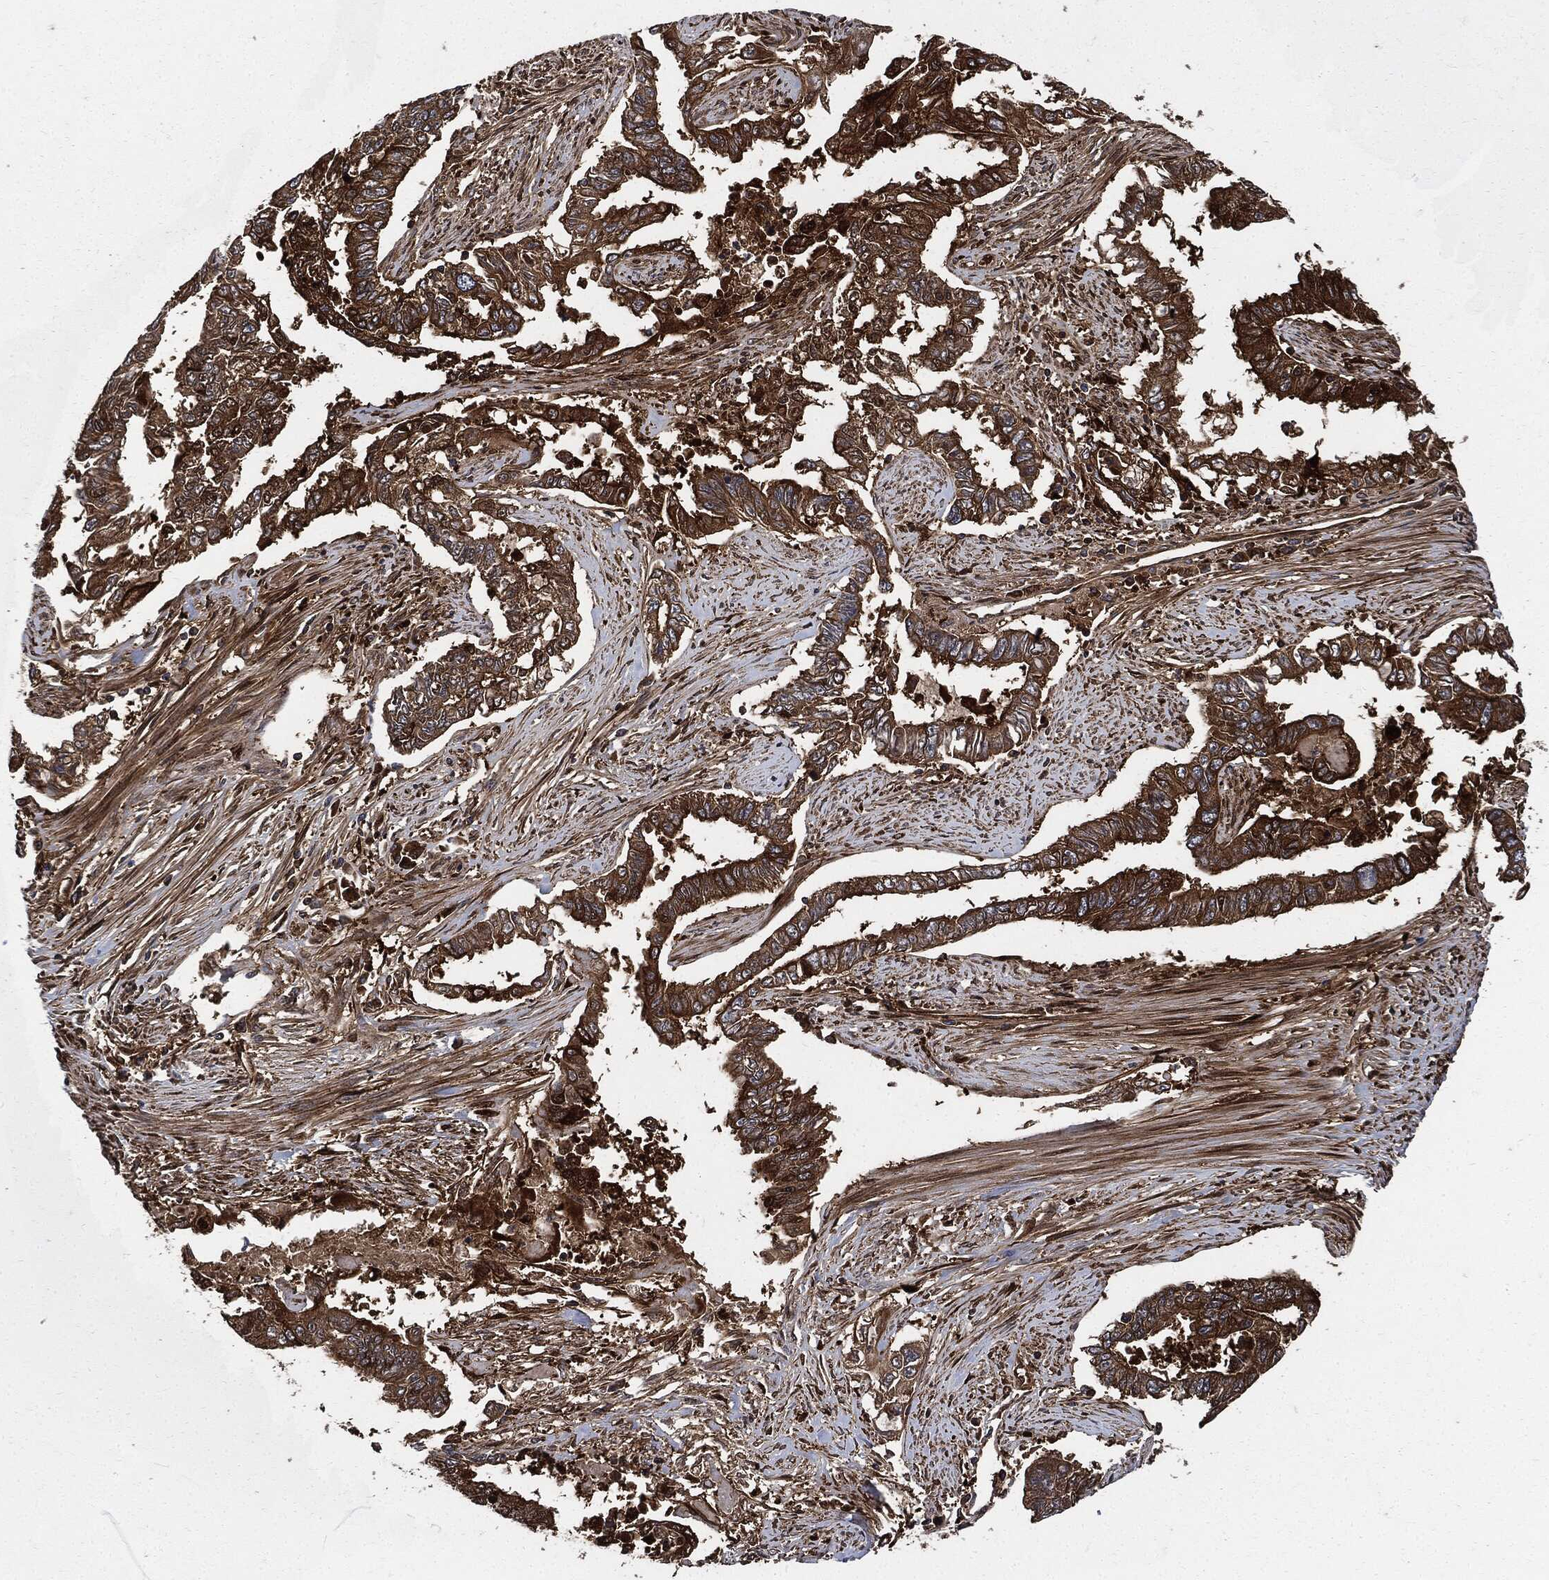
{"staining": {"intensity": "strong", "quantity": ">75%", "location": "cytoplasmic/membranous"}, "tissue": "endometrial cancer", "cell_type": "Tumor cells", "image_type": "cancer", "snomed": [{"axis": "morphology", "description": "Adenocarcinoma, NOS"}, {"axis": "topography", "description": "Uterus"}], "caption": "Immunohistochemical staining of endometrial cancer exhibits high levels of strong cytoplasmic/membranous staining in about >75% of tumor cells.", "gene": "XPNPEP1", "patient": {"sex": "female", "age": 59}}